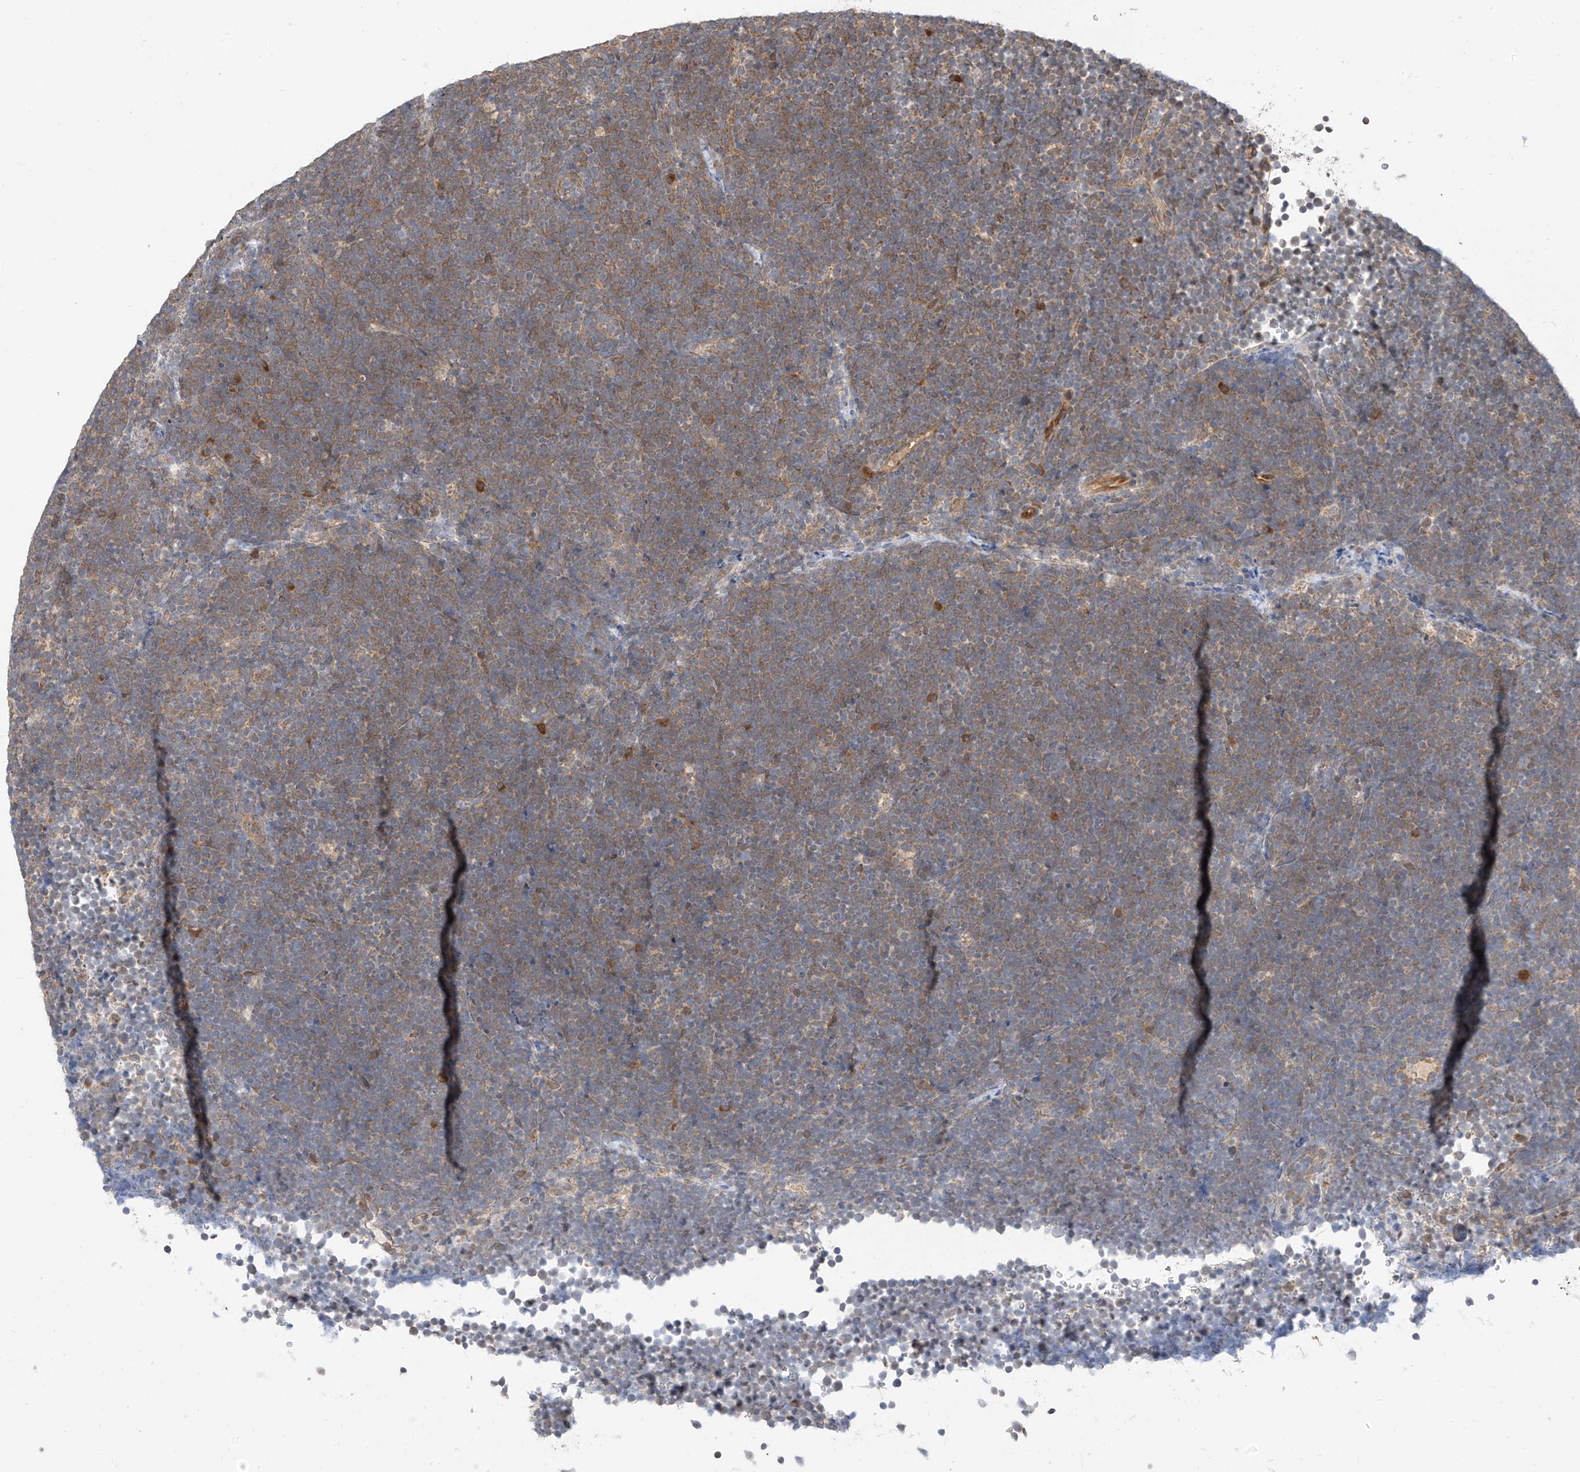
{"staining": {"intensity": "weak", "quantity": "25%-75%", "location": "cytoplasmic/membranous"}, "tissue": "lymphoma", "cell_type": "Tumor cells", "image_type": "cancer", "snomed": [{"axis": "morphology", "description": "Malignant lymphoma, non-Hodgkin's type, High grade"}, {"axis": "topography", "description": "Lymph node"}], "caption": "A micrograph of lymphoma stained for a protein displays weak cytoplasmic/membranous brown staining in tumor cells. Using DAB (3,3'-diaminobenzidine) (brown) and hematoxylin (blue) stains, captured at high magnification using brightfield microscopy.", "gene": "PPA2", "patient": {"sex": "male", "age": 13}}